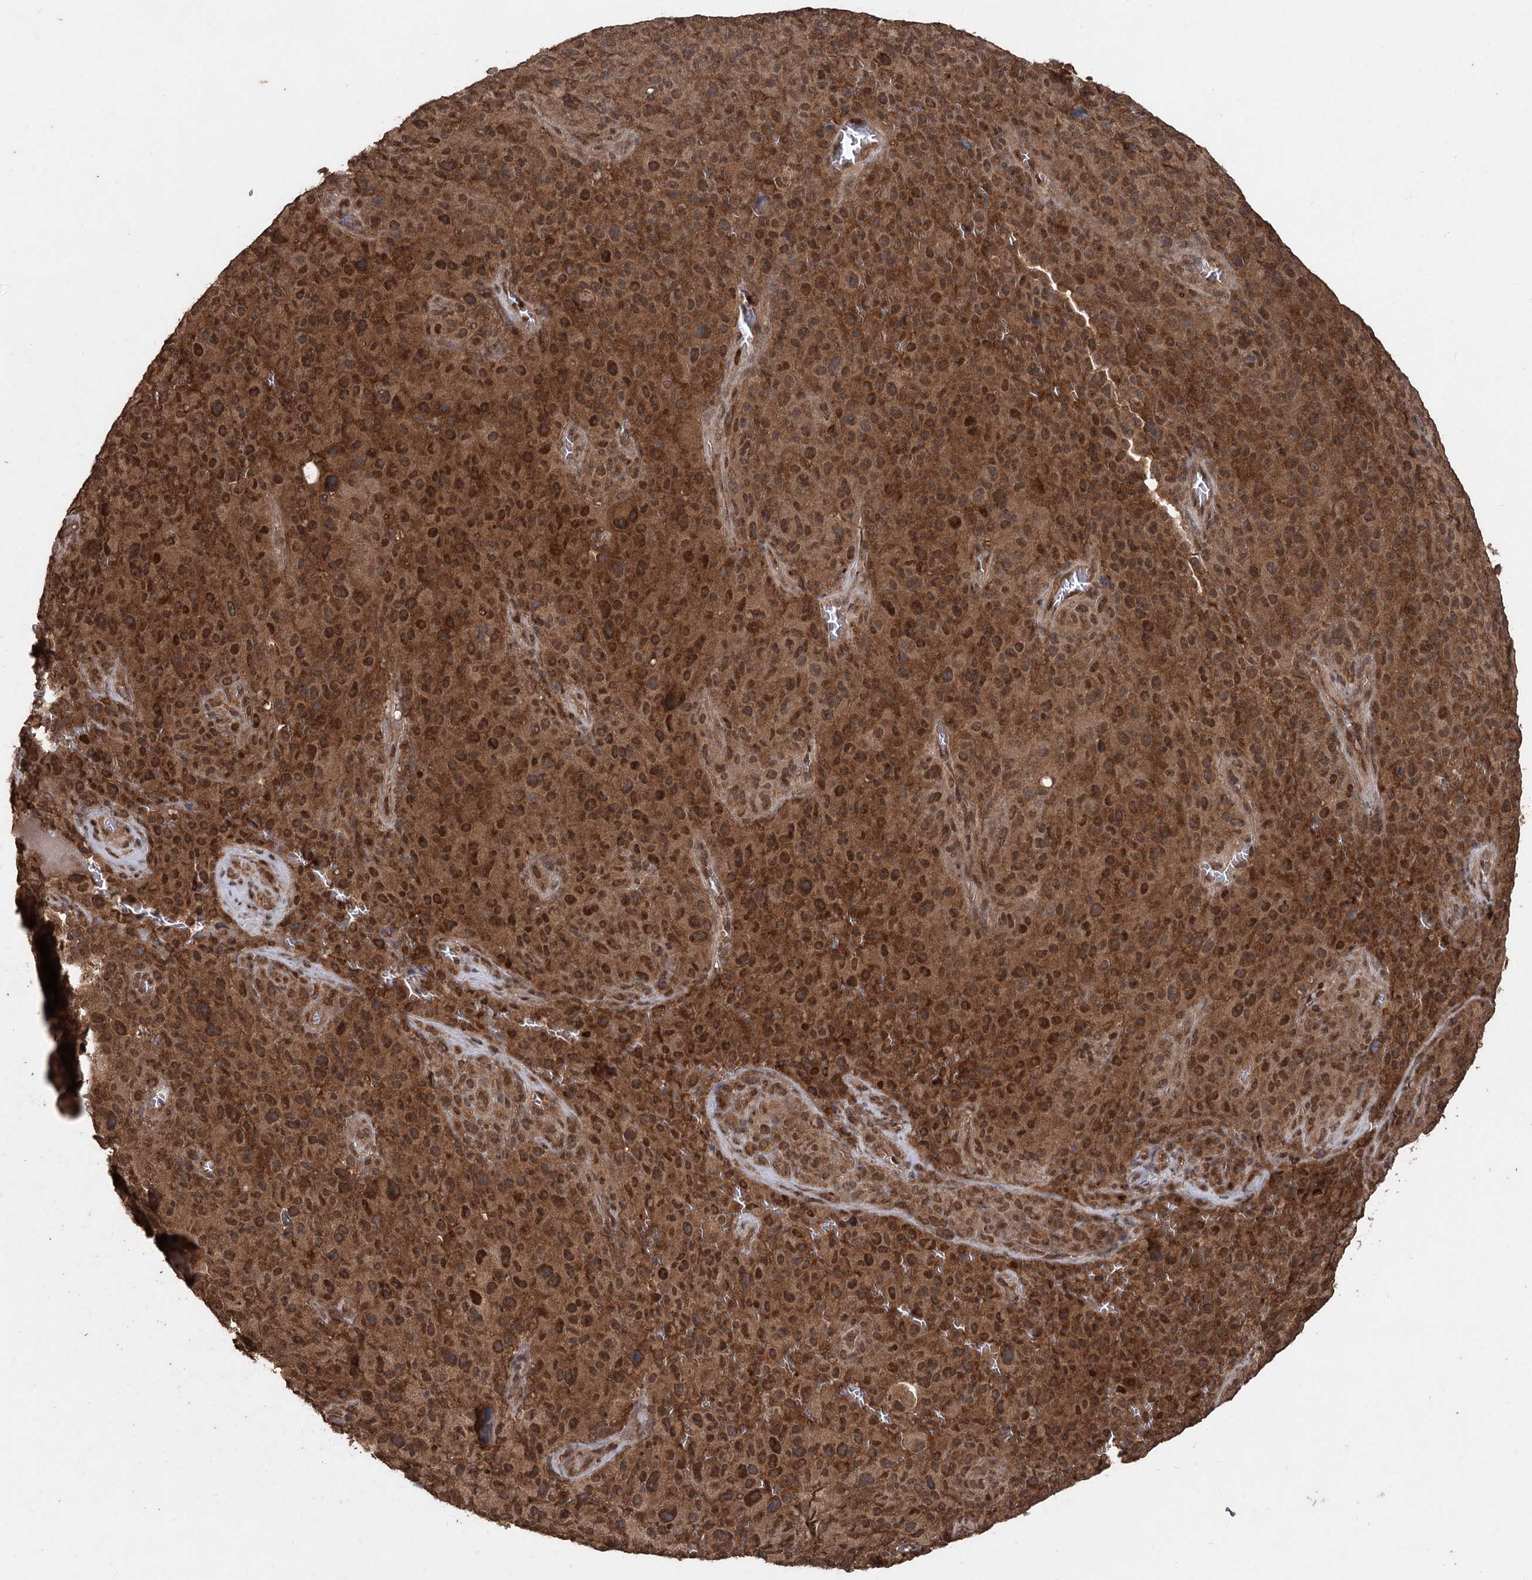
{"staining": {"intensity": "moderate", "quantity": ">75%", "location": "cytoplasmic/membranous,nuclear"}, "tissue": "melanoma", "cell_type": "Tumor cells", "image_type": "cancer", "snomed": [{"axis": "morphology", "description": "Malignant melanoma, NOS"}, {"axis": "topography", "description": "Skin"}], "caption": "Melanoma was stained to show a protein in brown. There is medium levels of moderate cytoplasmic/membranous and nuclear expression in approximately >75% of tumor cells.", "gene": "FBXO7", "patient": {"sex": "female", "age": 82}}